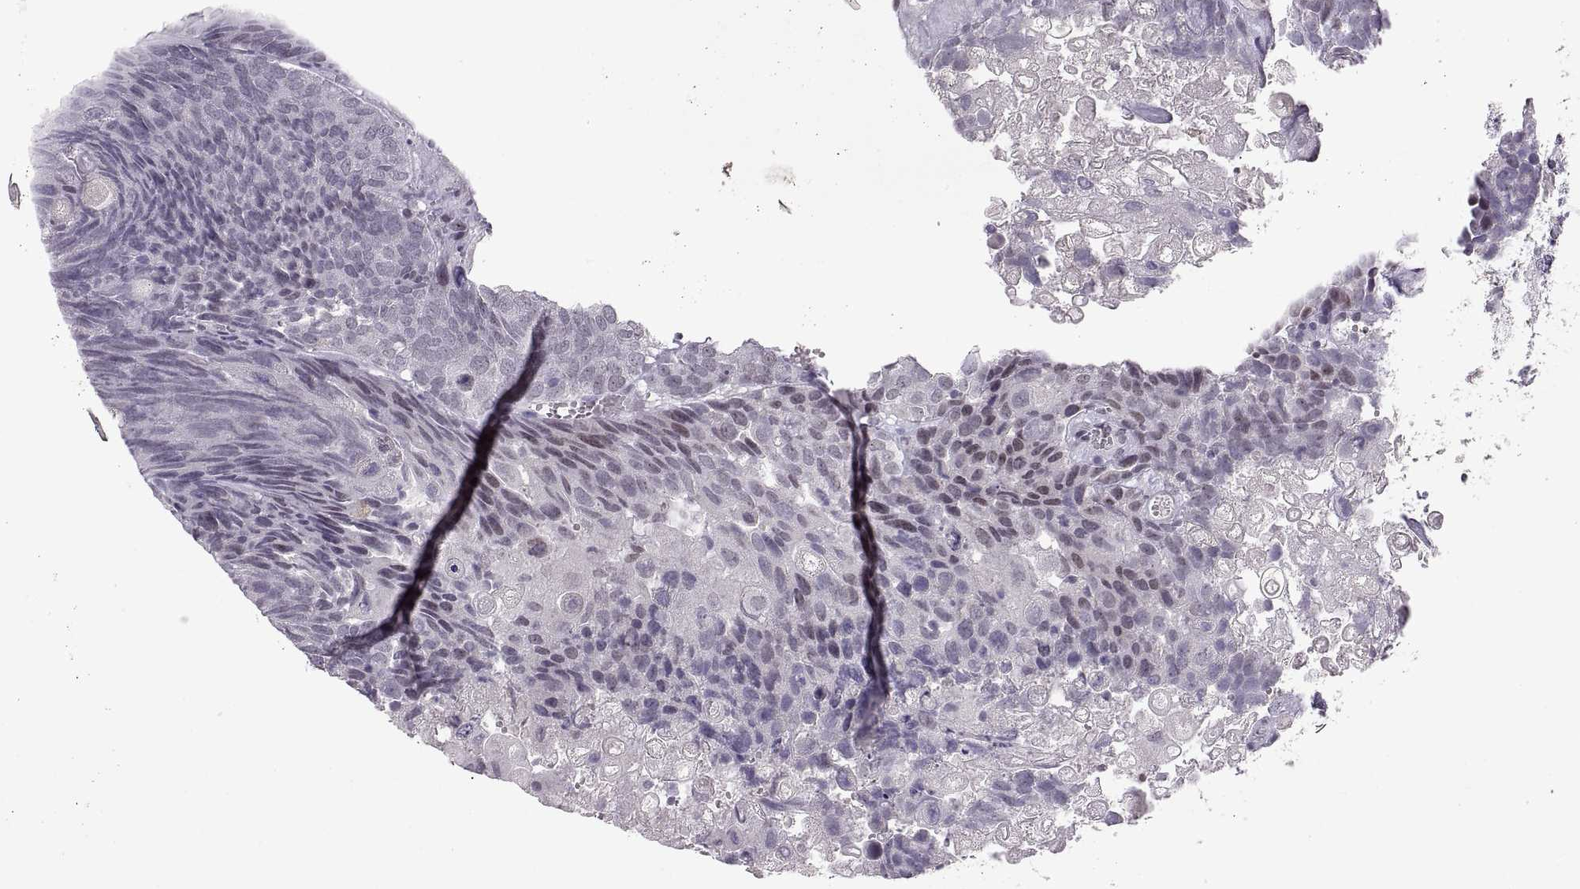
{"staining": {"intensity": "weak", "quantity": ">75%", "location": "nuclear"}, "tissue": "urothelial cancer", "cell_type": "Tumor cells", "image_type": "cancer", "snomed": [{"axis": "morphology", "description": "Urothelial carcinoma, Low grade"}, {"axis": "topography", "description": "Urinary bladder"}], "caption": "A histopathology image of human urothelial cancer stained for a protein reveals weak nuclear brown staining in tumor cells.", "gene": "NEK2", "patient": {"sex": "female", "age": 62}}